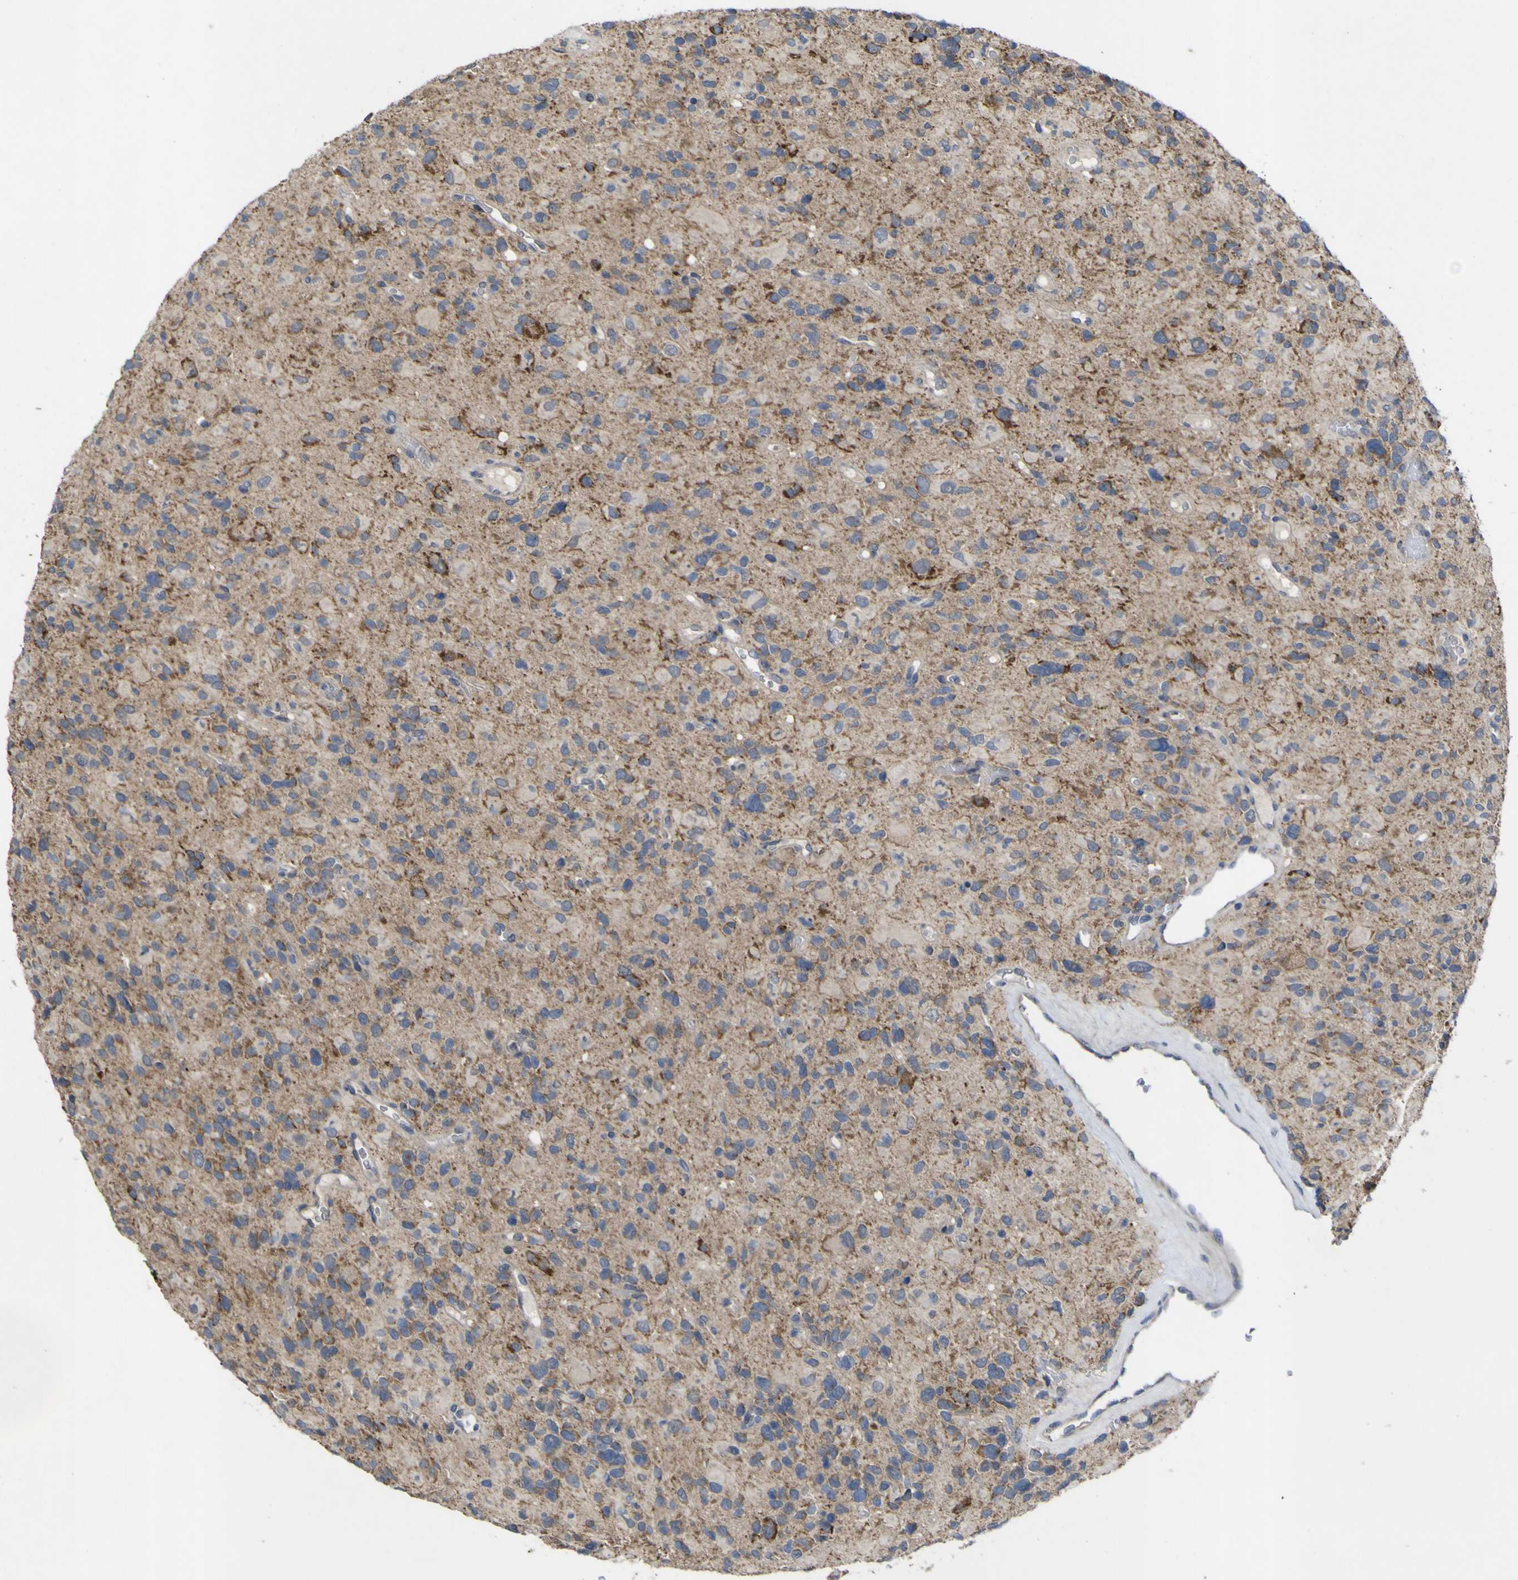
{"staining": {"intensity": "weak", "quantity": ">75%", "location": "cytoplasmic/membranous"}, "tissue": "glioma", "cell_type": "Tumor cells", "image_type": "cancer", "snomed": [{"axis": "morphology", "description": "Glioma, malignant, High grade"}, {"axis": "topography", "description": "Brain"}], "caption": "A low amount of weak cytoplasmic/membranous staining is present in approximately >75% of tumor cells in malignant glioma (high-grade) tissue.", "gene": "IRAK2", "patient": {"sex": "male", "age": 48}}